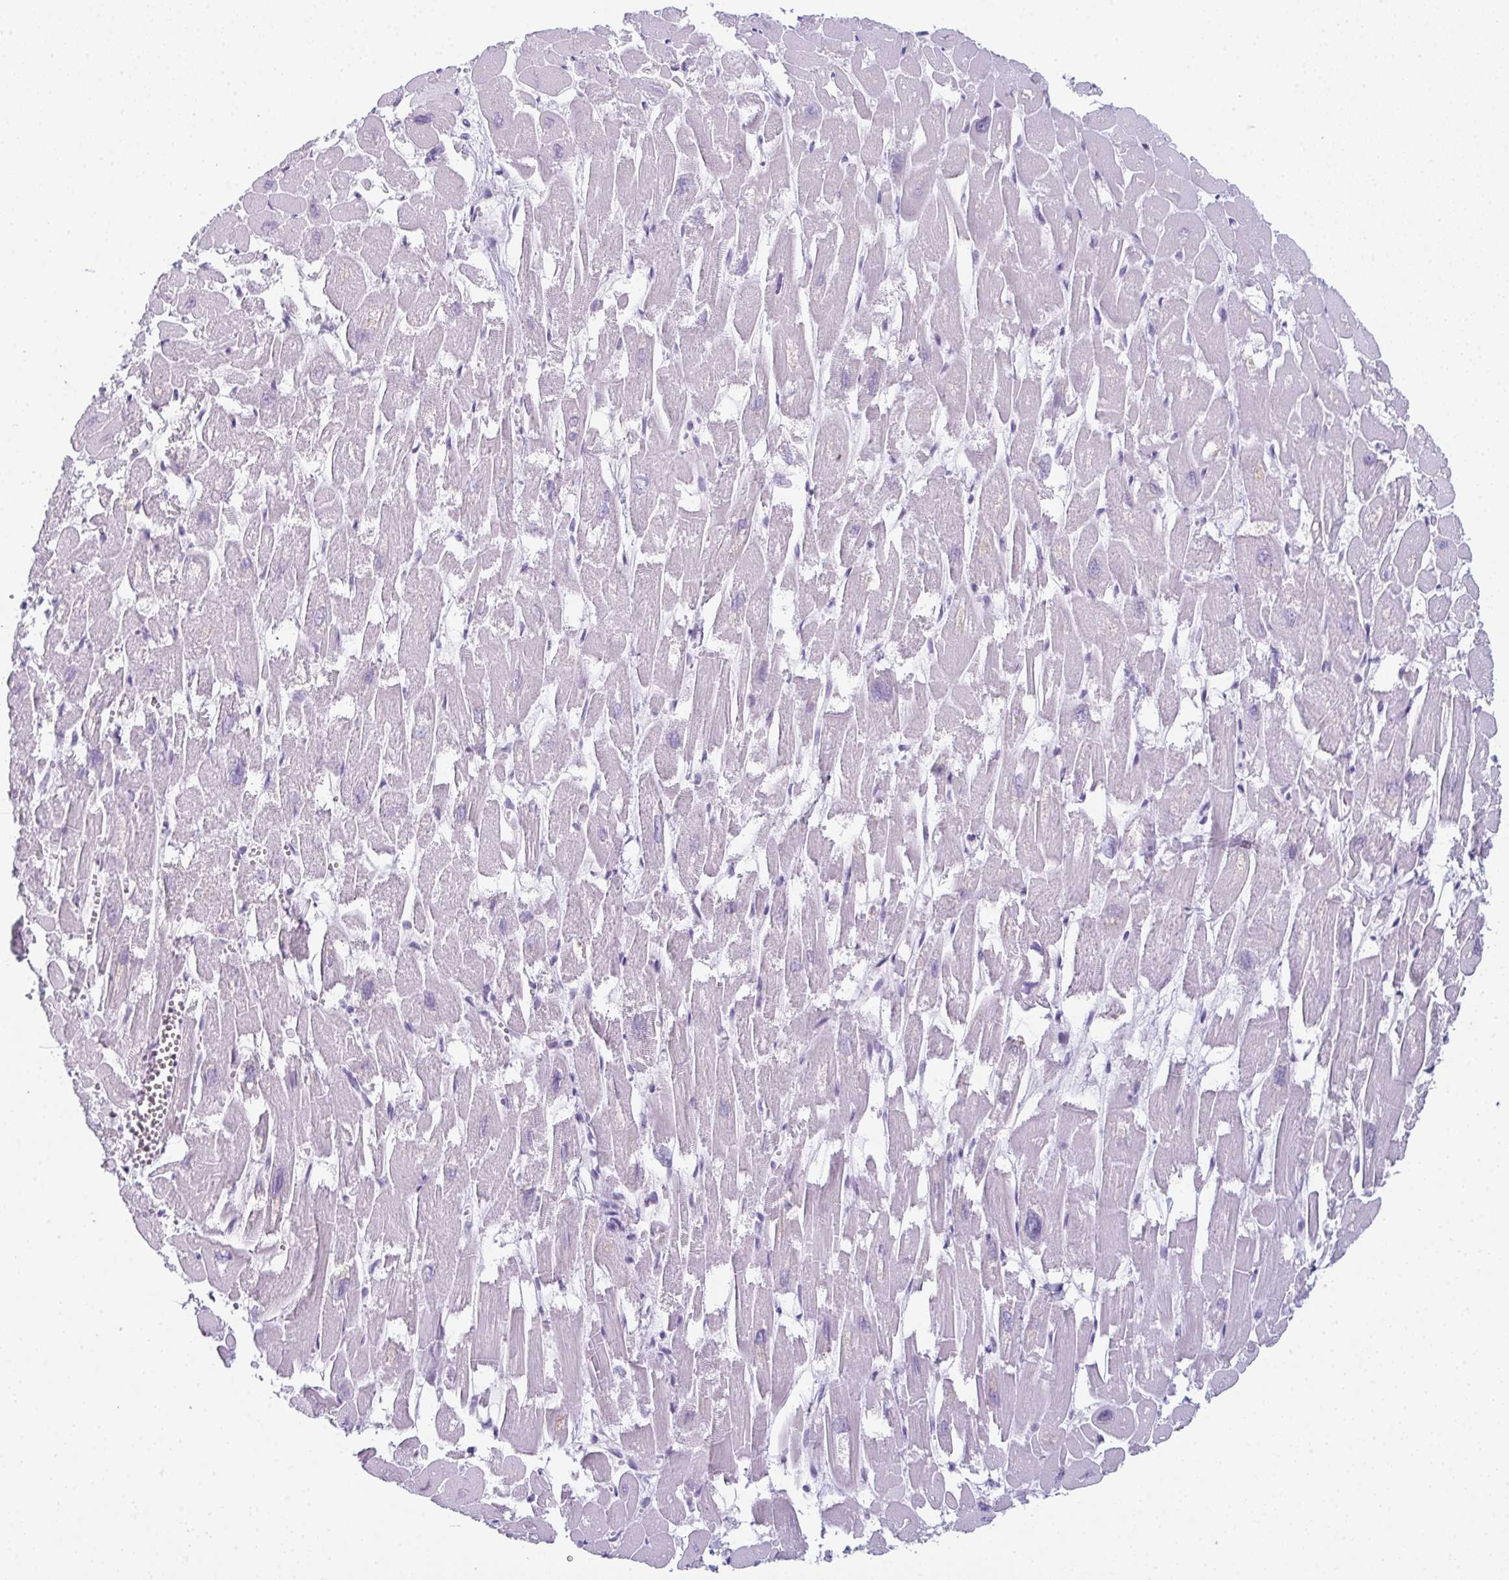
{"staining": {"intensity": "negative", "quantity": "none", "location": "none"}, "tissue": "heart muscle", "cell_type": "Cardiomyocytes", "image_type": "normal", "snomed": [{"axis": "morphology", "description": "Normal tissue, NOS"}, {"axis": "topography", "description": "Heart"}], "caption": "Cardiomyocytes show no significant protein staining in benign heart muscle. (DAB (3,3'-diaminobenzidine) immunohistochemistry, high magnification).", "gene": "ENKUR", "patient": {"sex": "male", "age": 54}}